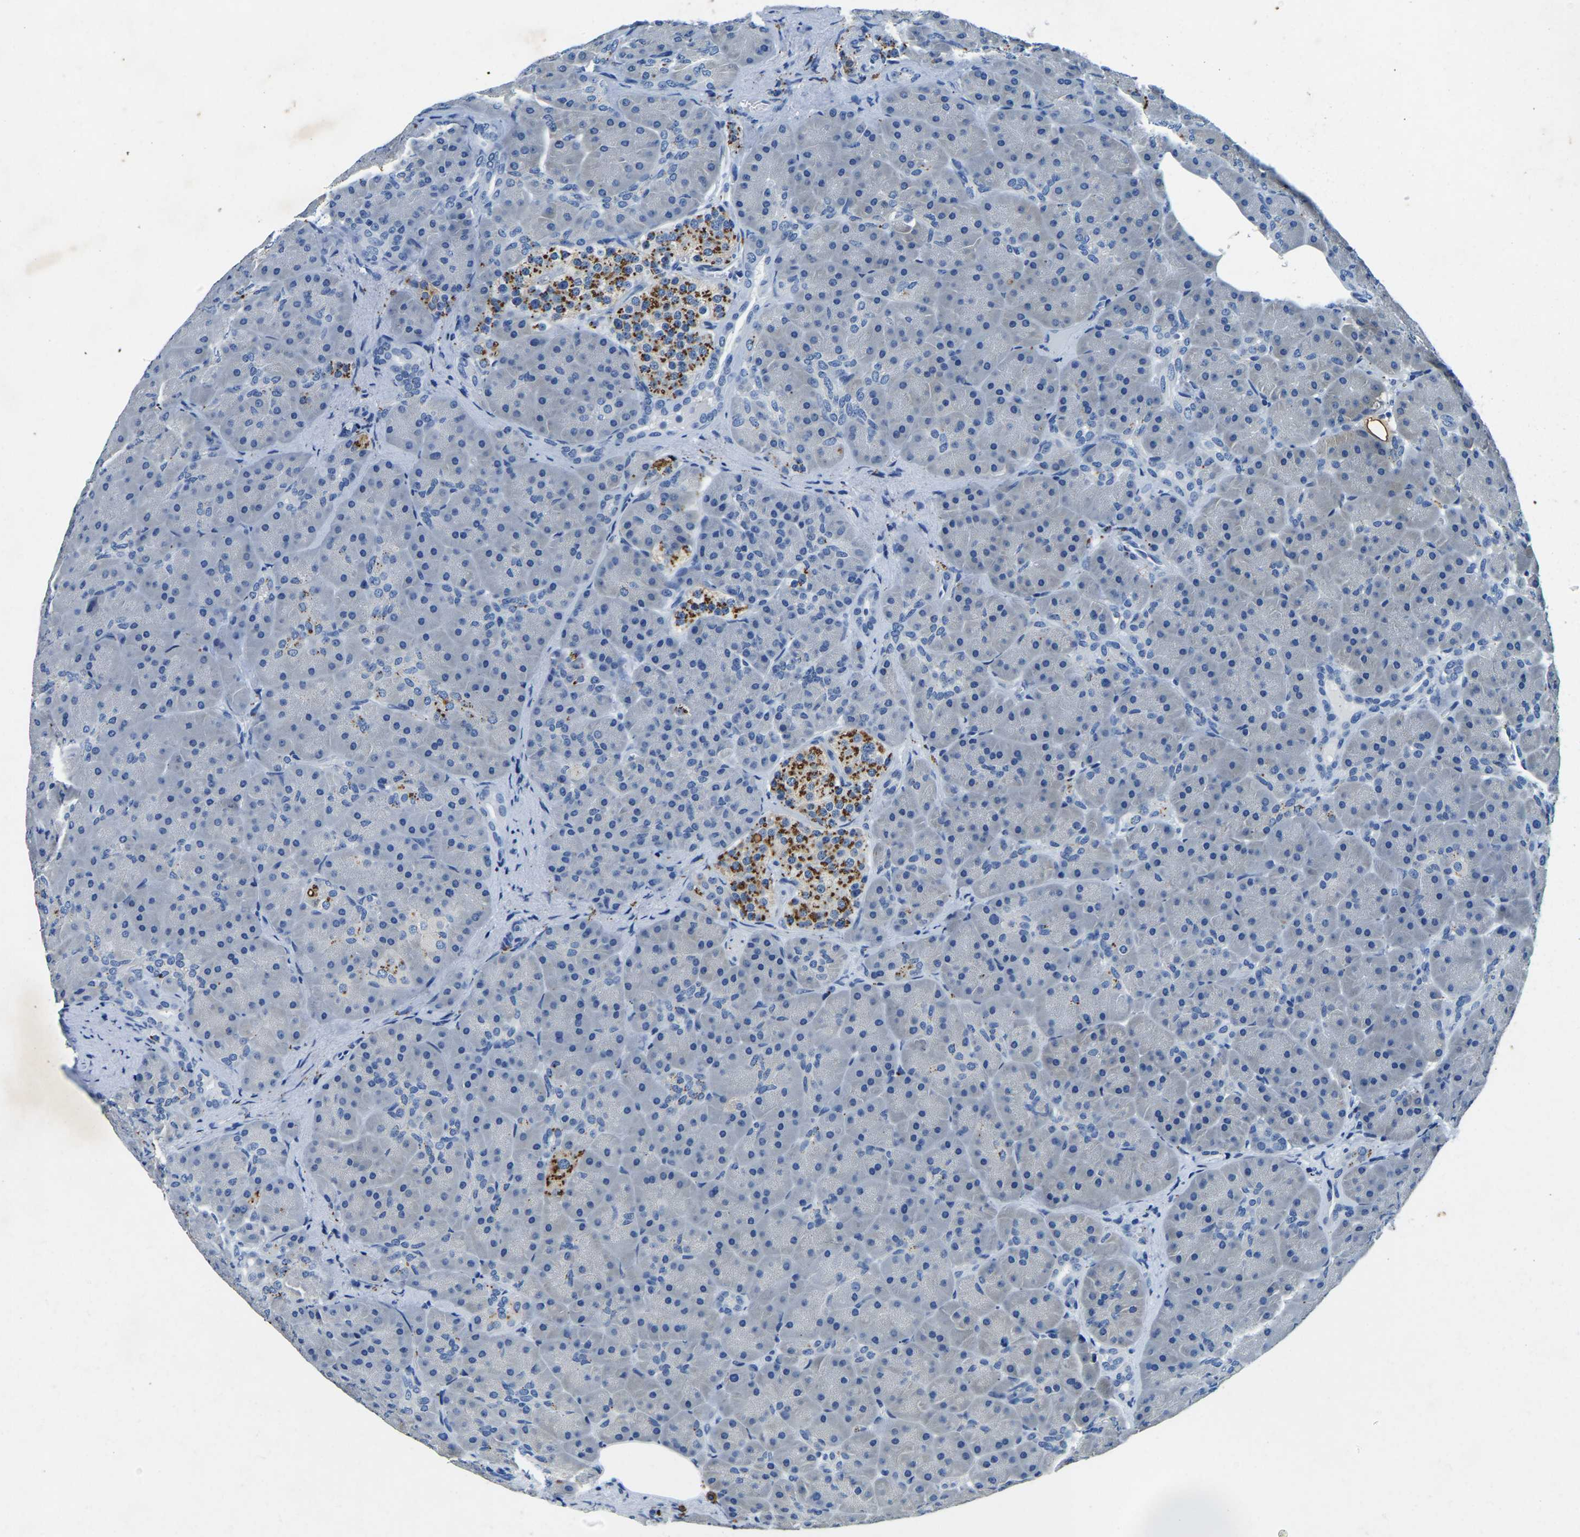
{"staining": {"intensity": "negative", "quantity": "none", "location": "none"}, "tissue": "pancreas", "cell_type": "Exocrine glandular cells", "image_type": "normal", "snomed": [{"axis": "morphology", "description": "Normal tissue, NOS"}, {"axis": "topography", "description": "Pancreas"}], "caption": "DAB immunohistochemical staining of benign human pancreas displays no significant positivity in exocrine glandular cells.", "gene": "UBN2", "patient": {"sex": "male", "age": 66}}